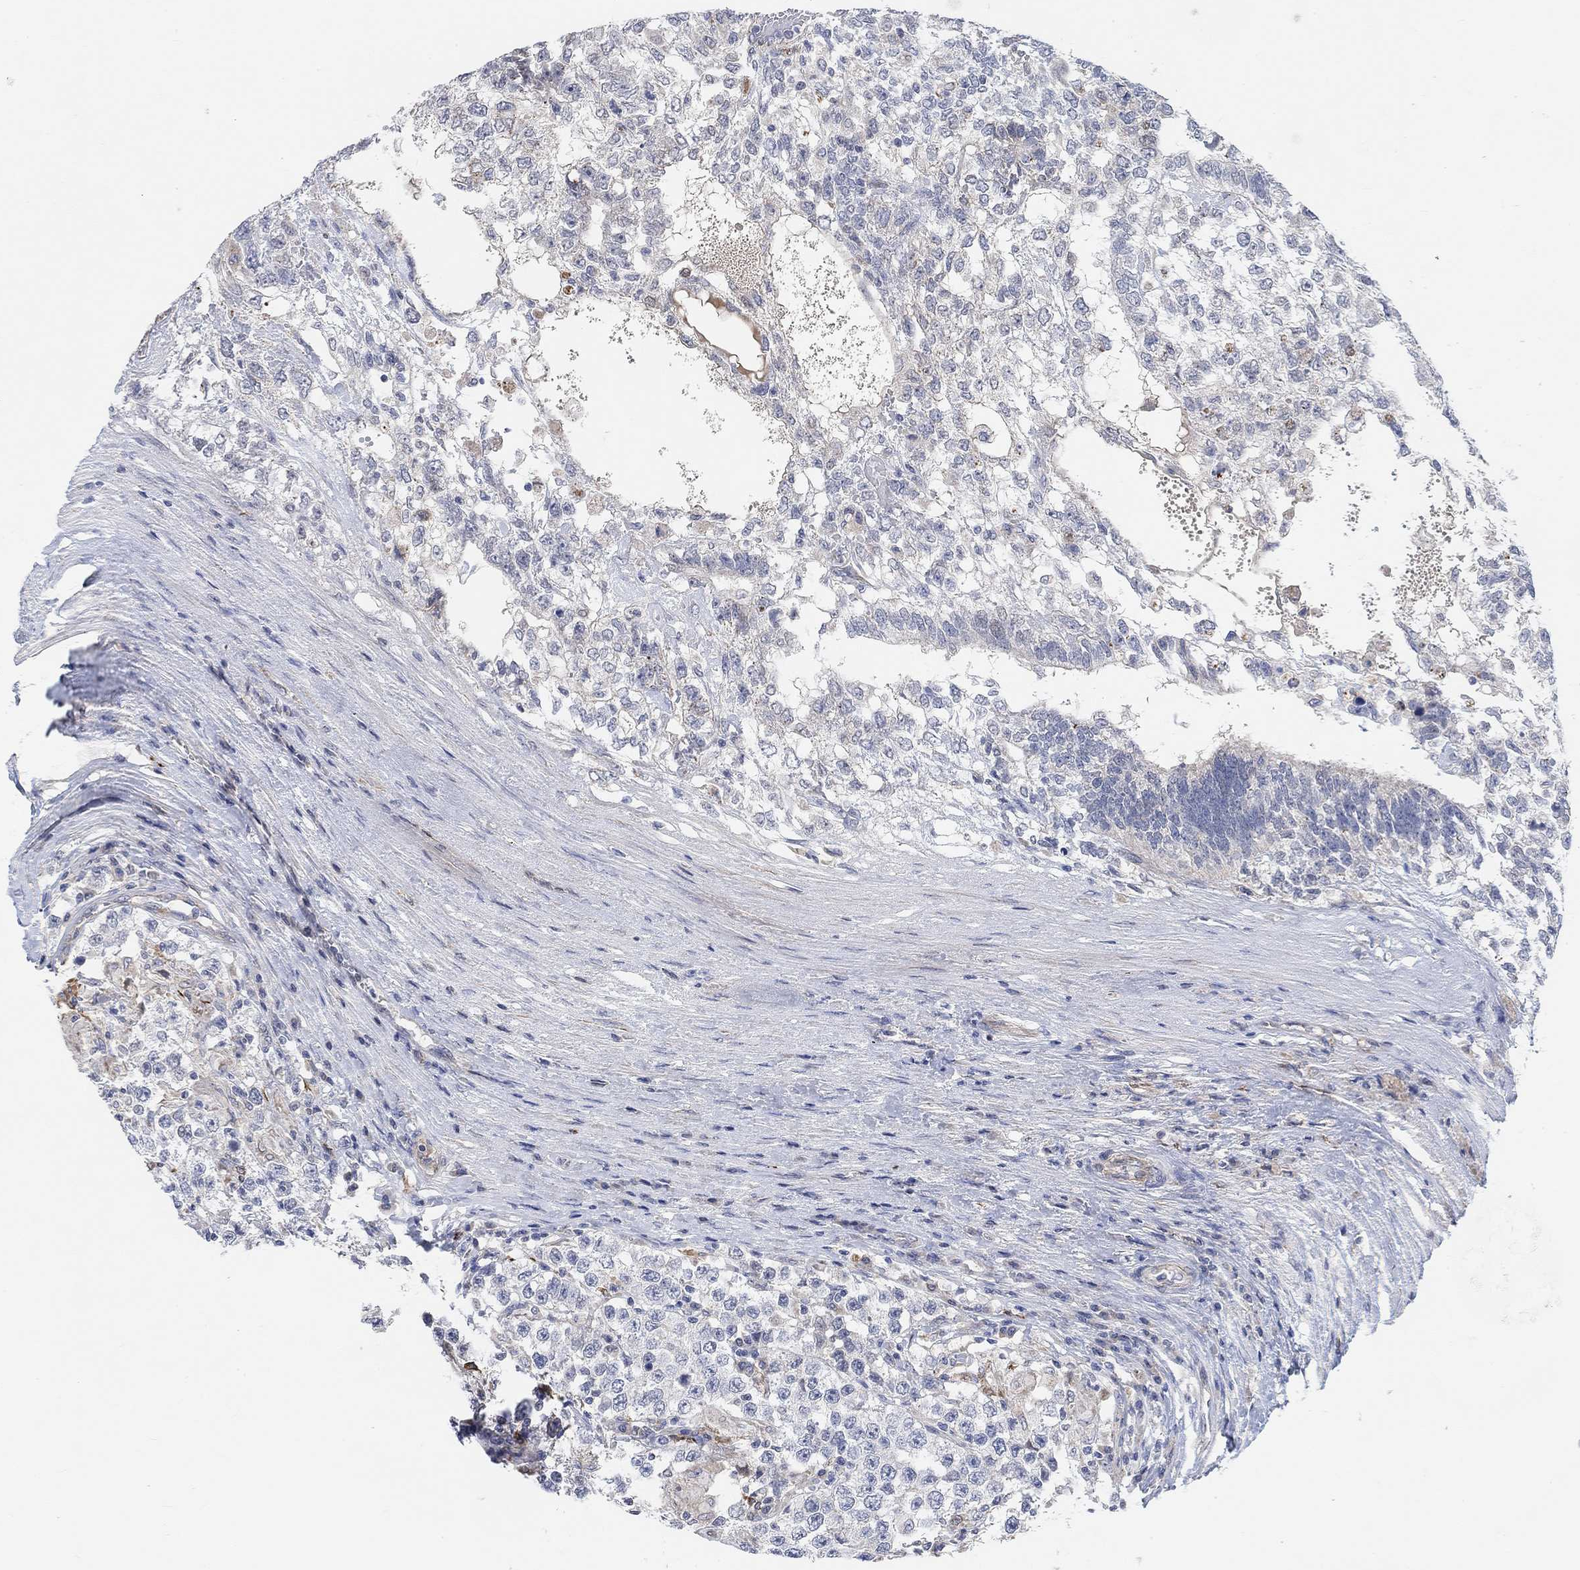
{"staining": {"intensity": "negative", "quantity": "none", "location": "none"}, "tissue": "testis cancer", "cell_type": "Tumor cells", "image_type": "cancer", "snomed": [{"axis": "morphology", "description": "Seminoma, NOS"}, {"axis": "morphology", "description": "Carcinoma, Embryonal, NOS"}, {"axis": "topography", "description": "Testis"}], "caption": "Testis cancer (embryonal carcinoma) was stained to show a protein in brown. There is no significant staining in tumor cells.", "gene": "HCRTR1", "patient": {"sex": "male", "age": 41}}